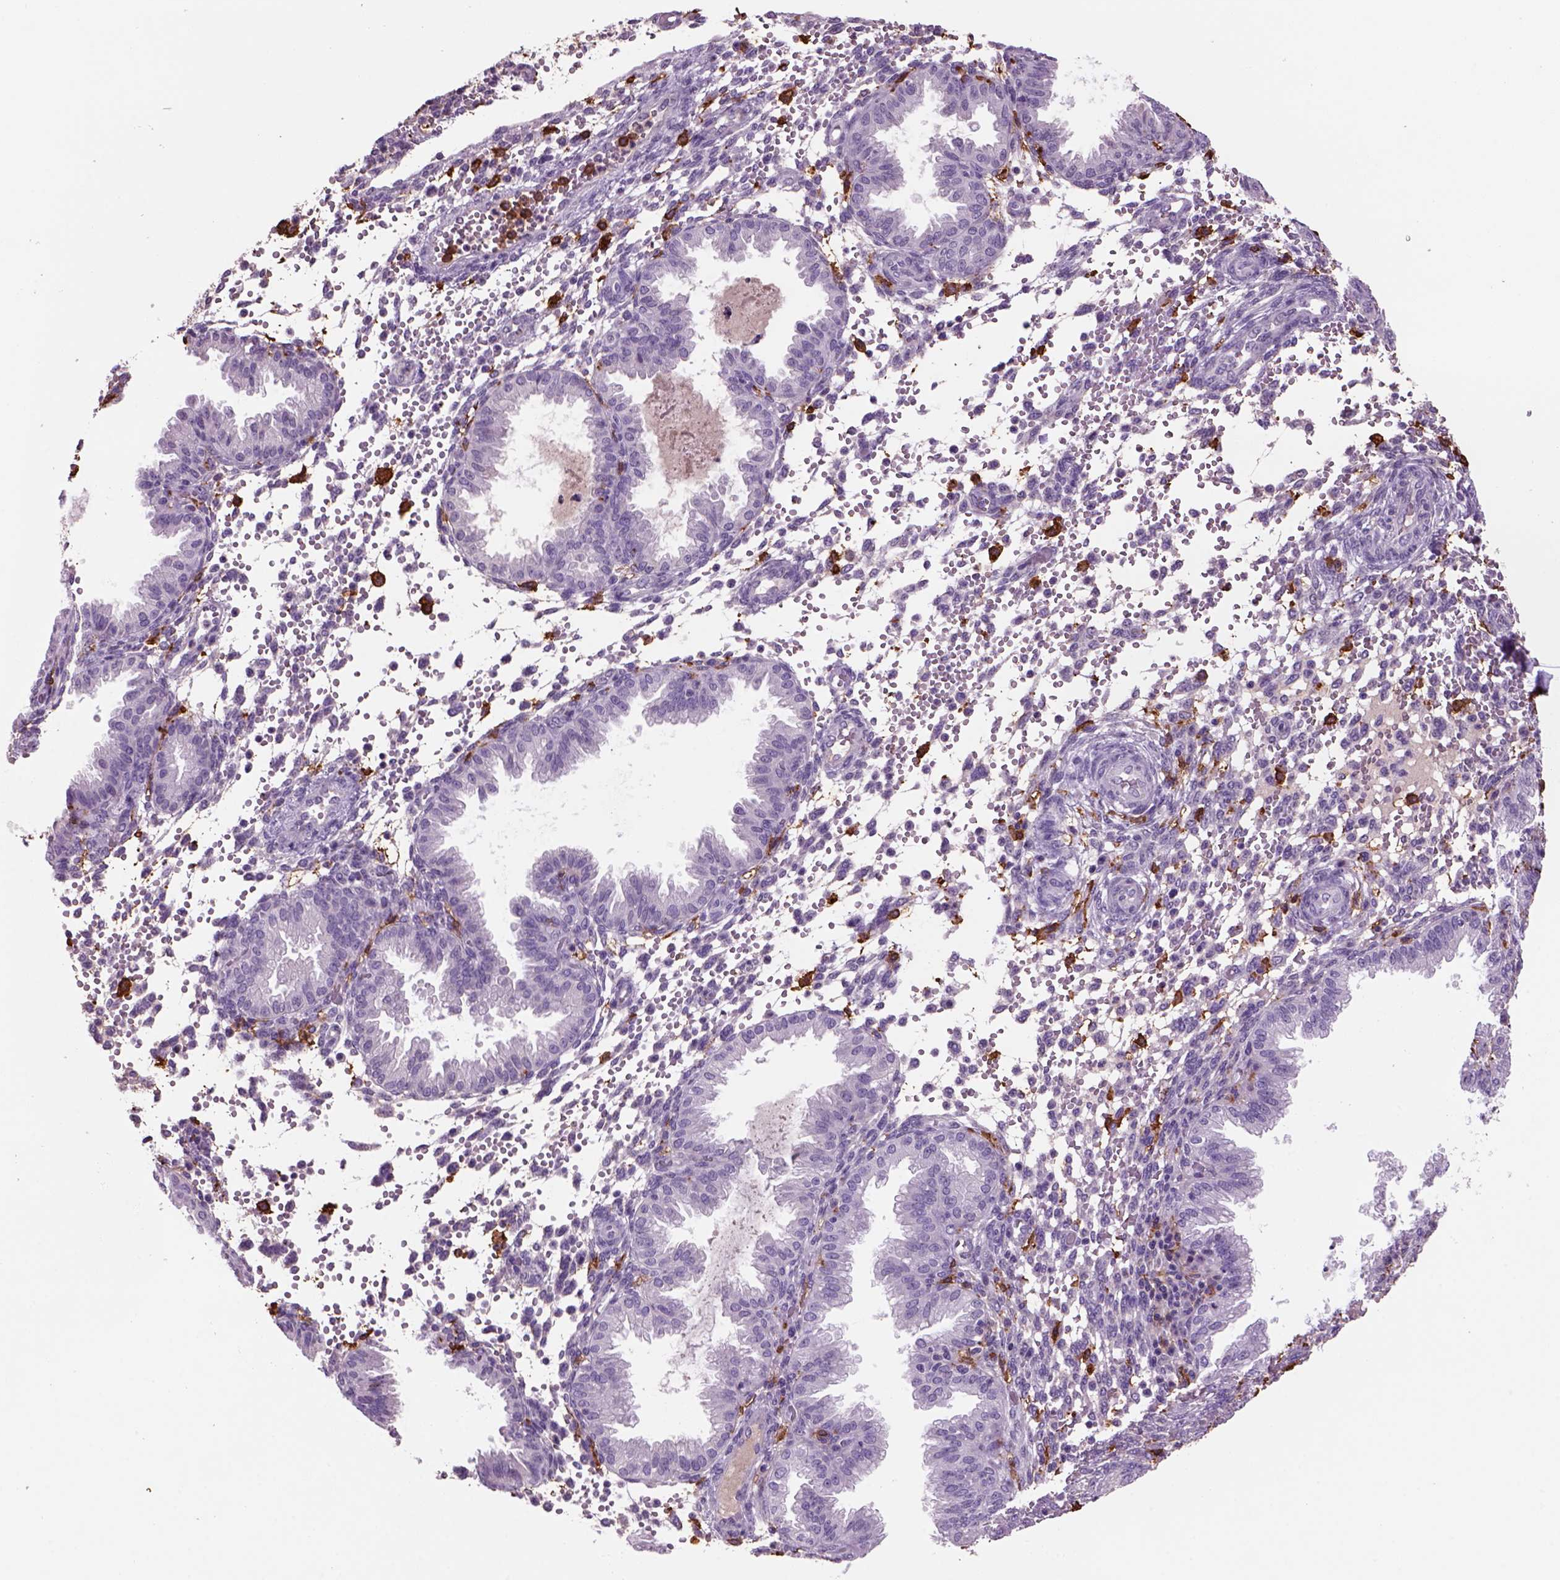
{"staining": {"intensity": "negative", "quantity": "none", "location": "none"}, "tissue": "endometrium", "cell_type": "Cells in endometrial stroma", "image_type": "normal", "snomed": [{"axis": "morphology", "description": "Normal tissue, NOS"}, {"axis": "topography", "description": "Endometrium"}], "caption": "DAB immunohistochemical staining of normal human endometrium displays no significant staining in cells in endometrial stroma.", "gene": "CD14", "patient": {"sex": "female", "age": 33}}